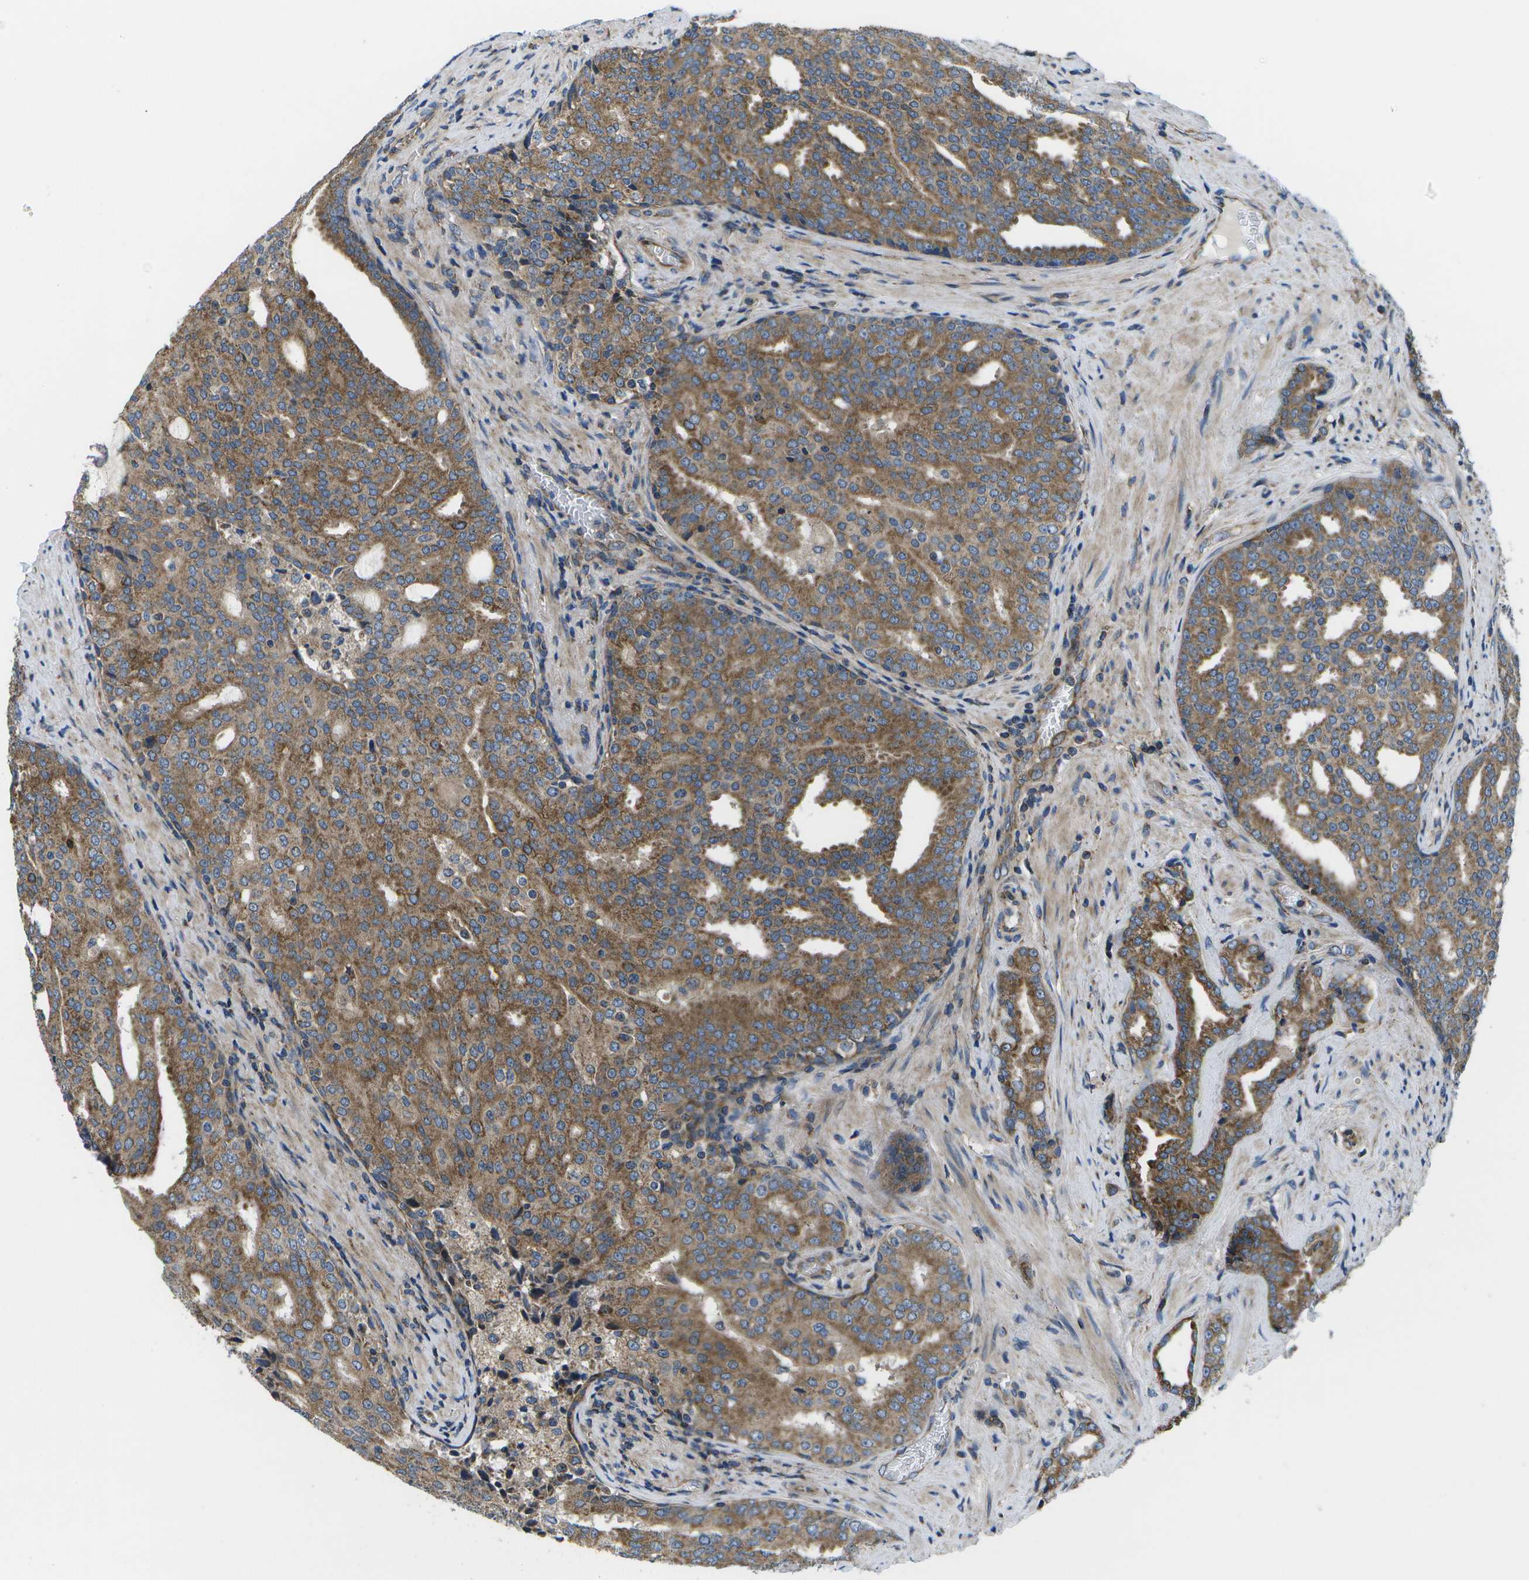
{"staining": {"intensity": "moderate", "quantity": ">75%", "location": "cytoplasmic/membranous"}, "tissue": "prostate cancer", "cell_type": "Tumor cells", "image_type": "cancer", "snomed": [{"axis": "morphology", "description": "Adenocarcinoma, High grade"}, {"axis": "topography", "description": "Prostate"}], "caption": "Prostate cancer tissue demonstrates moderate cytoplasmic/membranous expression in approximately >75% of tumor cells The protein of interest is stained brown, and the nuclei are stained in blue (DAB (3,3'-diaminobenzidine) IHC with brightfield microscopy, high magnification).", "gene": "MVK", "patient": {"sex": "male", "age": 71}}